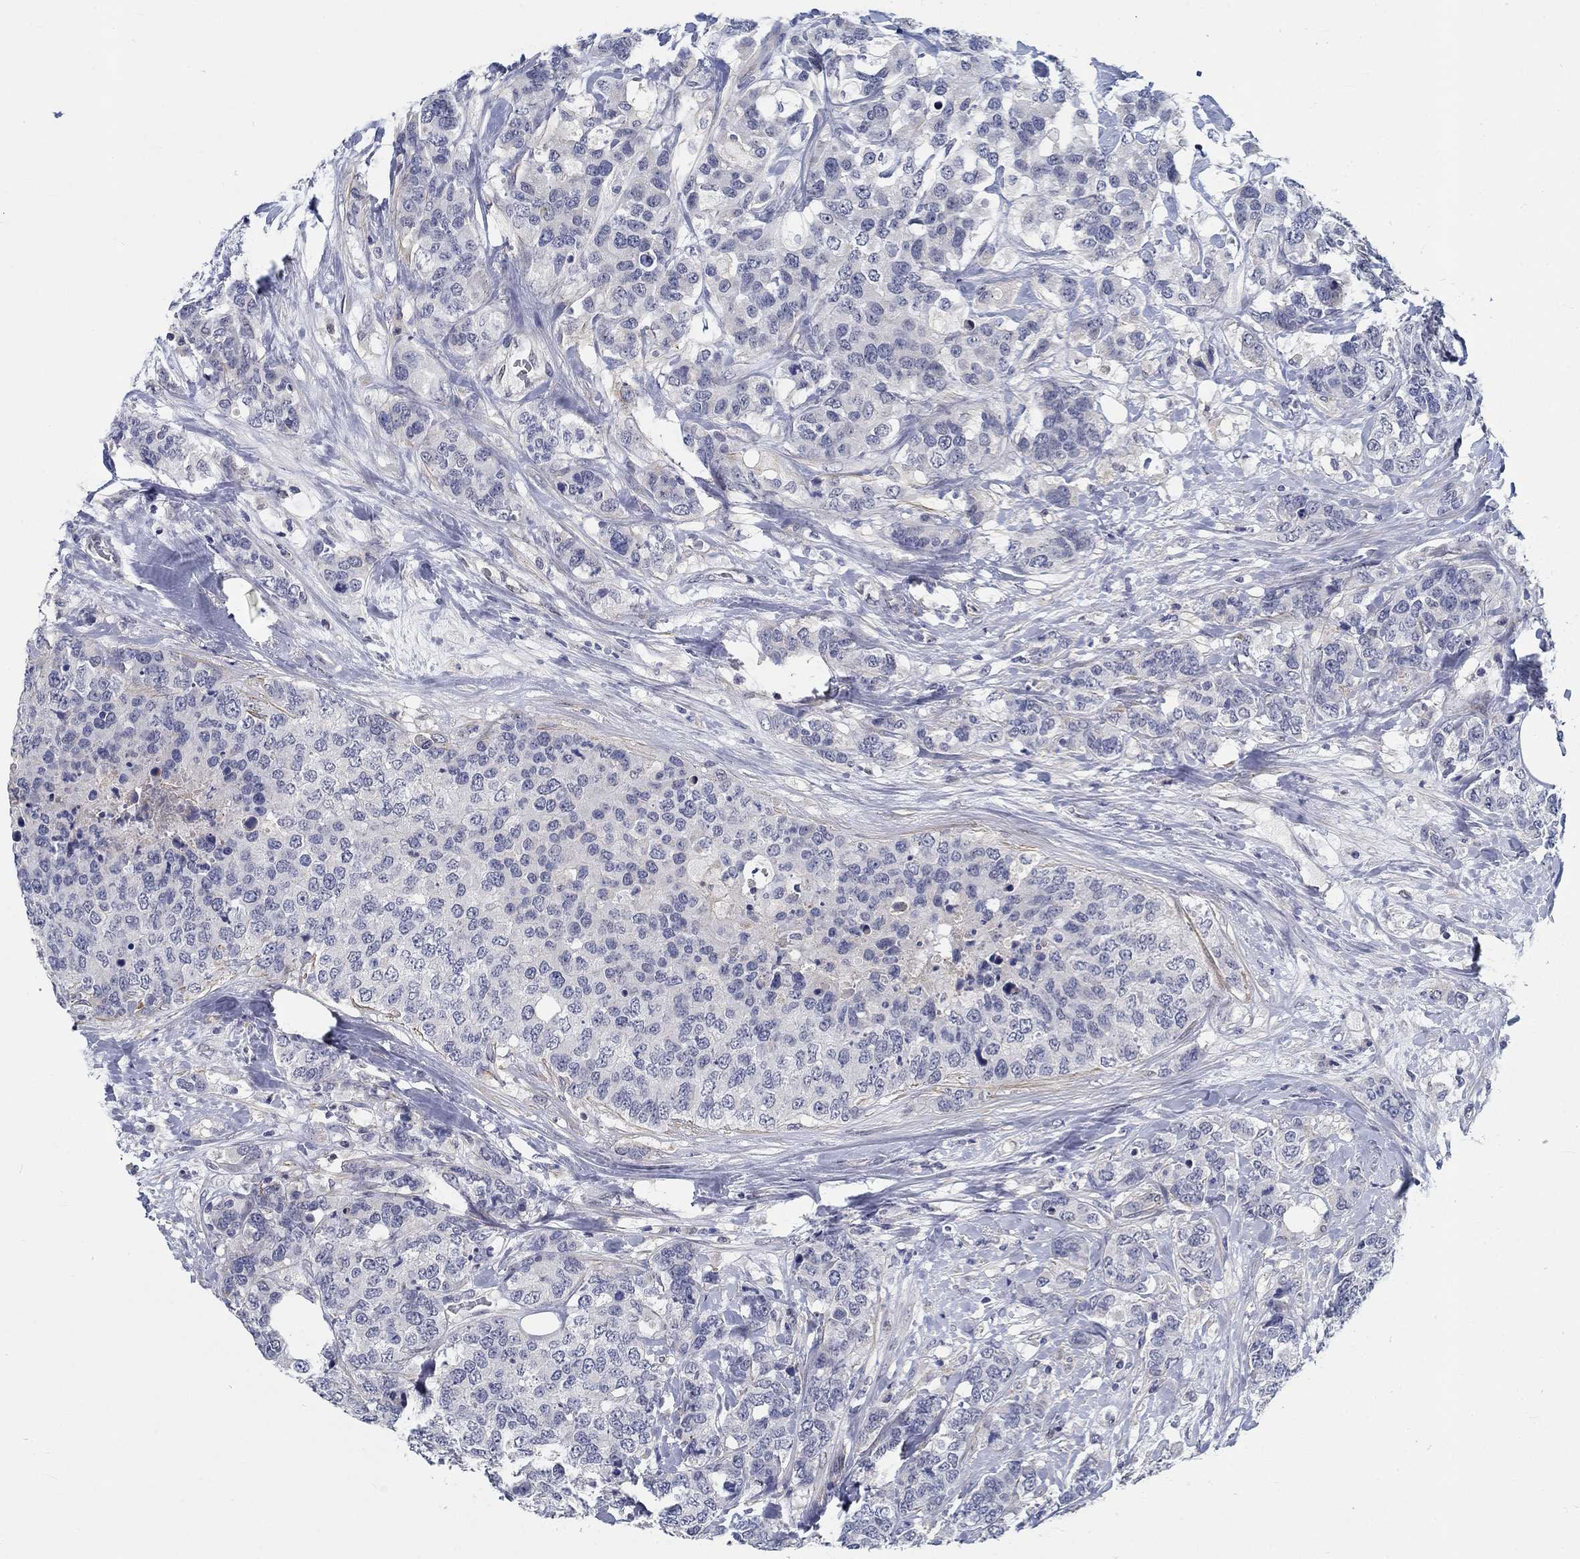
{"staining": {"intensity": "negative", "quantity": "none", "location": "none"}, "tissue": "breast cancer", "cell_type": "Tumor cells", "image_type": "cancer", "snomed": [{"axis": "morphology", "description": "Lobular carcinoma"}, {"axis": "topography", "description": "Breast"}], "caption": "This is an immunohistochemistry (IHC) micrograph of breast cancer. There is no staining in tumor cells.", "gene": "MYBPC1", "patient": {"sex": "female", "age": 59}}